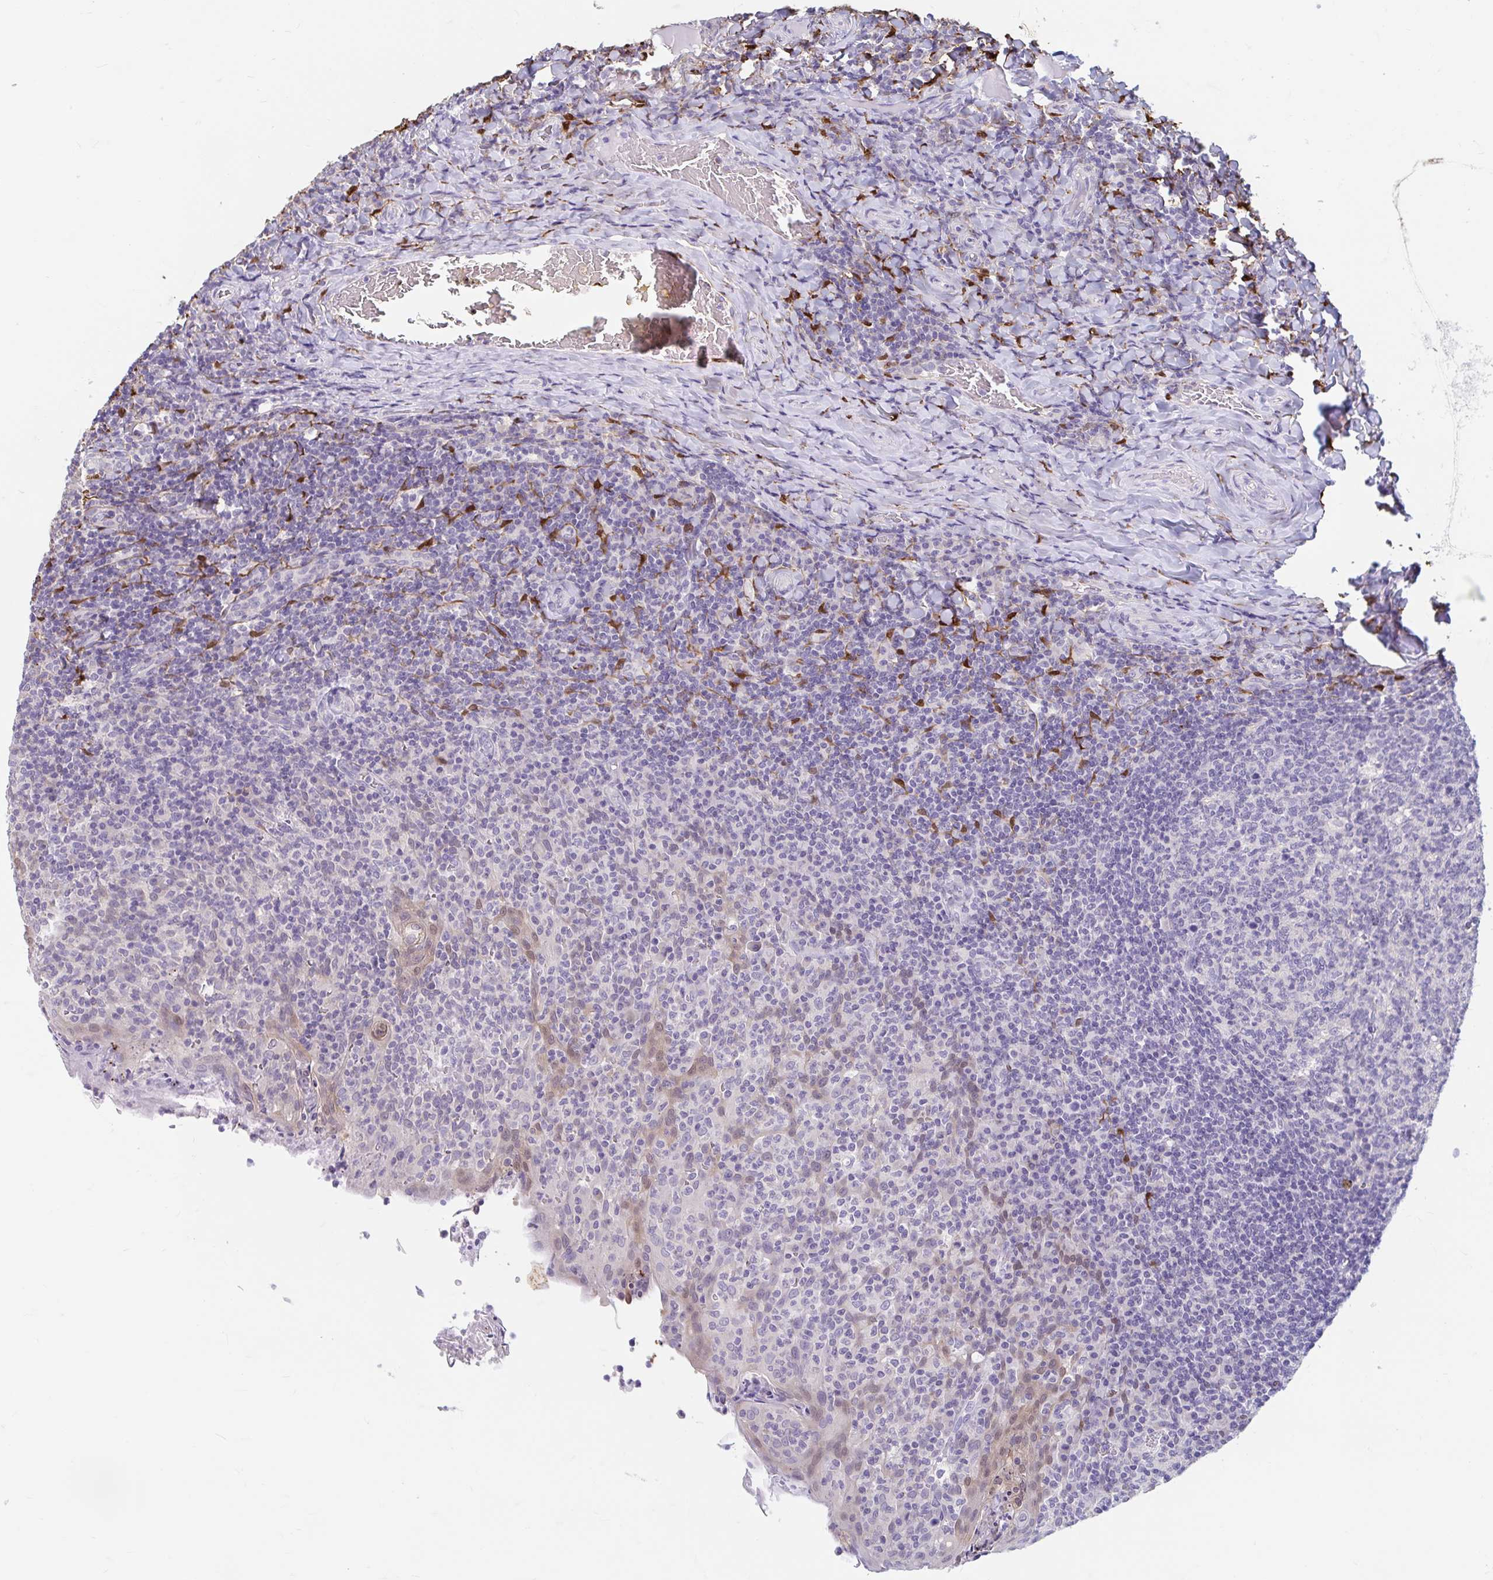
{"staining": {"intensity": "negative", "quantity": "none", "location": "none"}, "tissue": "tonsil", "cell_type": "Germinal center cells", "image_type": "normal", "snomed": [{"axis": "morphology", "description": "Normal tissue, NOS"}, {"axis": "topography", "description": "Tonsil"}], "caption": "There is no significant positivity in germinal center cells of tonsil. Brightfield microscopy of immunohistochemistry (IHC) stained with DAB (3,3'-diaminobenzidine) (brown) and hematoxylin (blue), captured at high magnification.", "gene": "ADH1A", "patient": {"sex": "female", "age": 10}}